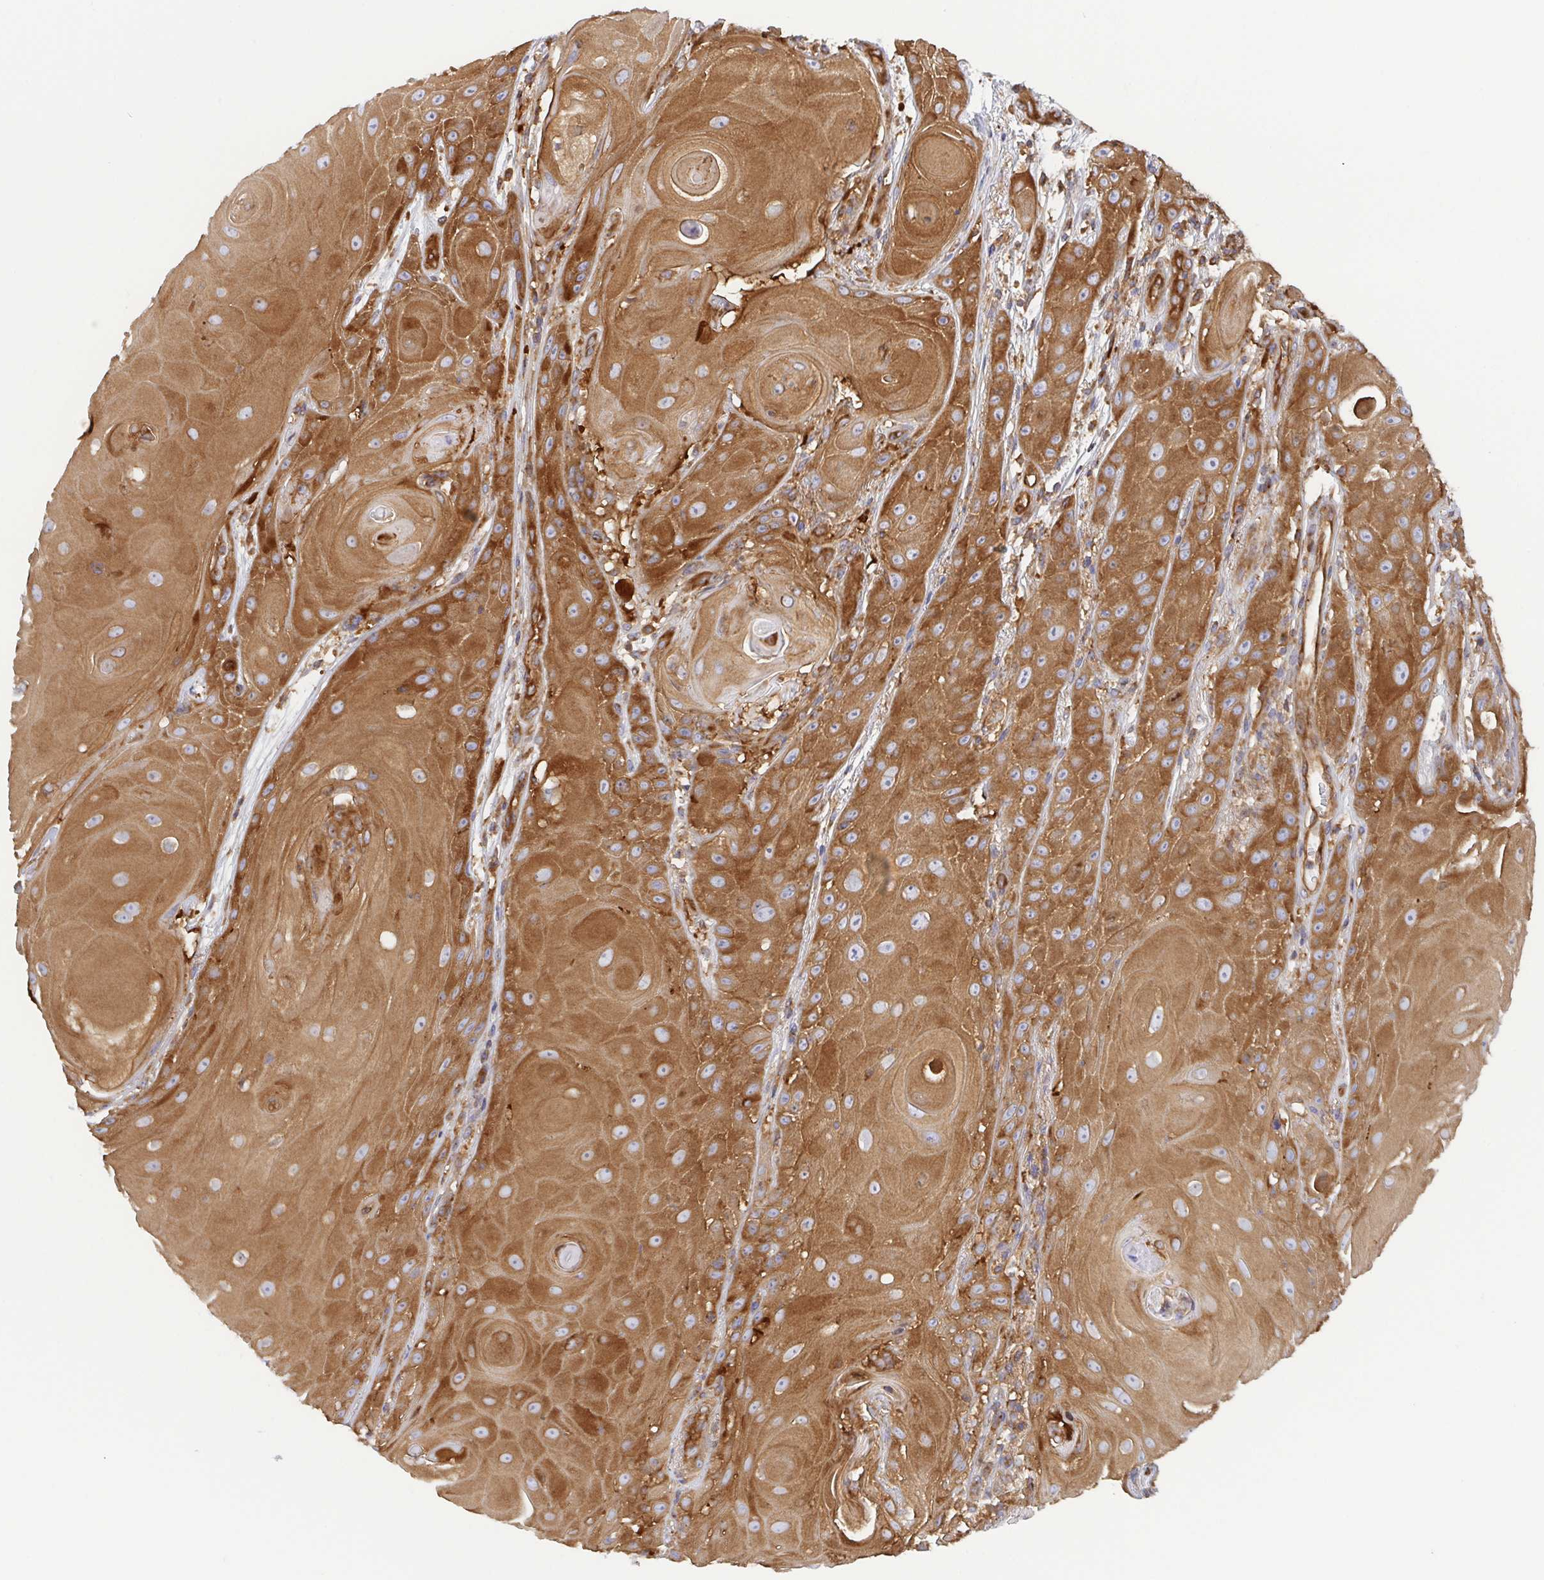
{"staining": {"intensity": "strong", "quantity": ">75%", "location": "cytoplasmic/membranous"}, "tissue": "skin cancer", "cell_type": "Tumor cells", "image_type": "cancer", "snomed": [{"axis": "morphology", "description": "Squamous cell carcinoma, NOS"}, {"axis": "topography", "description": "Skin"}], "caption": "Immunohistochemistry (DAB (3,3'-diaminobenzidine)) staining of human skin cancer demonstrates strong cytoplasmic/membranous protein staining in about >75% of tumor cells.", "gene": "KIF5B", "patient": {"sex": "male", "age": 62}}